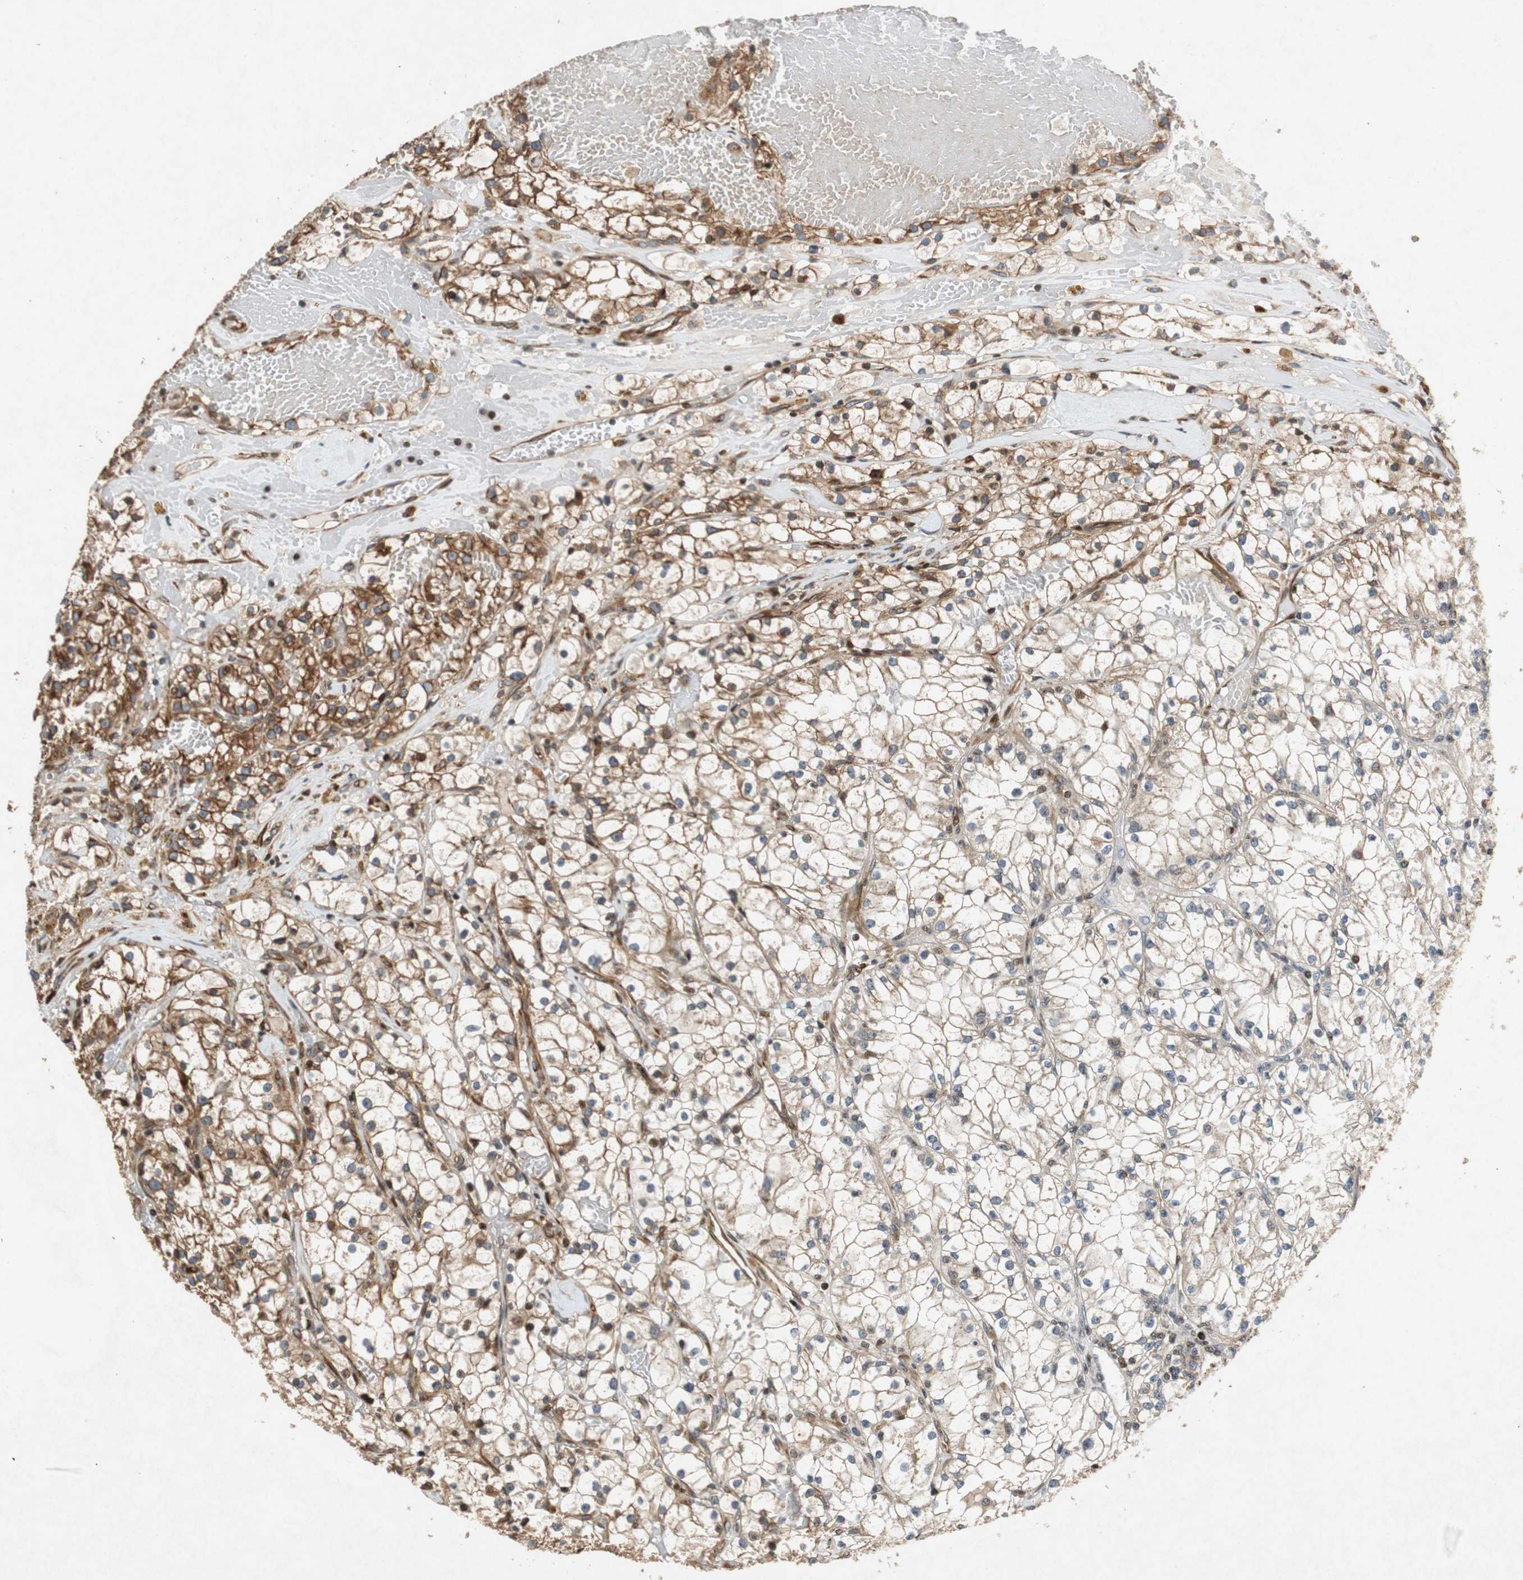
{"staining": {"intensity": "weak", "quantity": ">75%", "location": "cytoplasmic/membranous"}, "tissue": "renal cancer", "cell_type": "Tumor cells", "image_type": "cancer", "snomed": [{"axis": "morphology", "description": "Adenocarcinoma, NOS"}, {"axis": "topography", "description": "Kidney"}], "caption": "Approximately >75% of tumor cells in renal cancer (adenocarcinoma) show weak cytoplasmic/membranous protein expression as visualized by brown immunohistochemical staining.", "gene": "TUBA4A", "patient": {"sex": "male", "age": 56}}